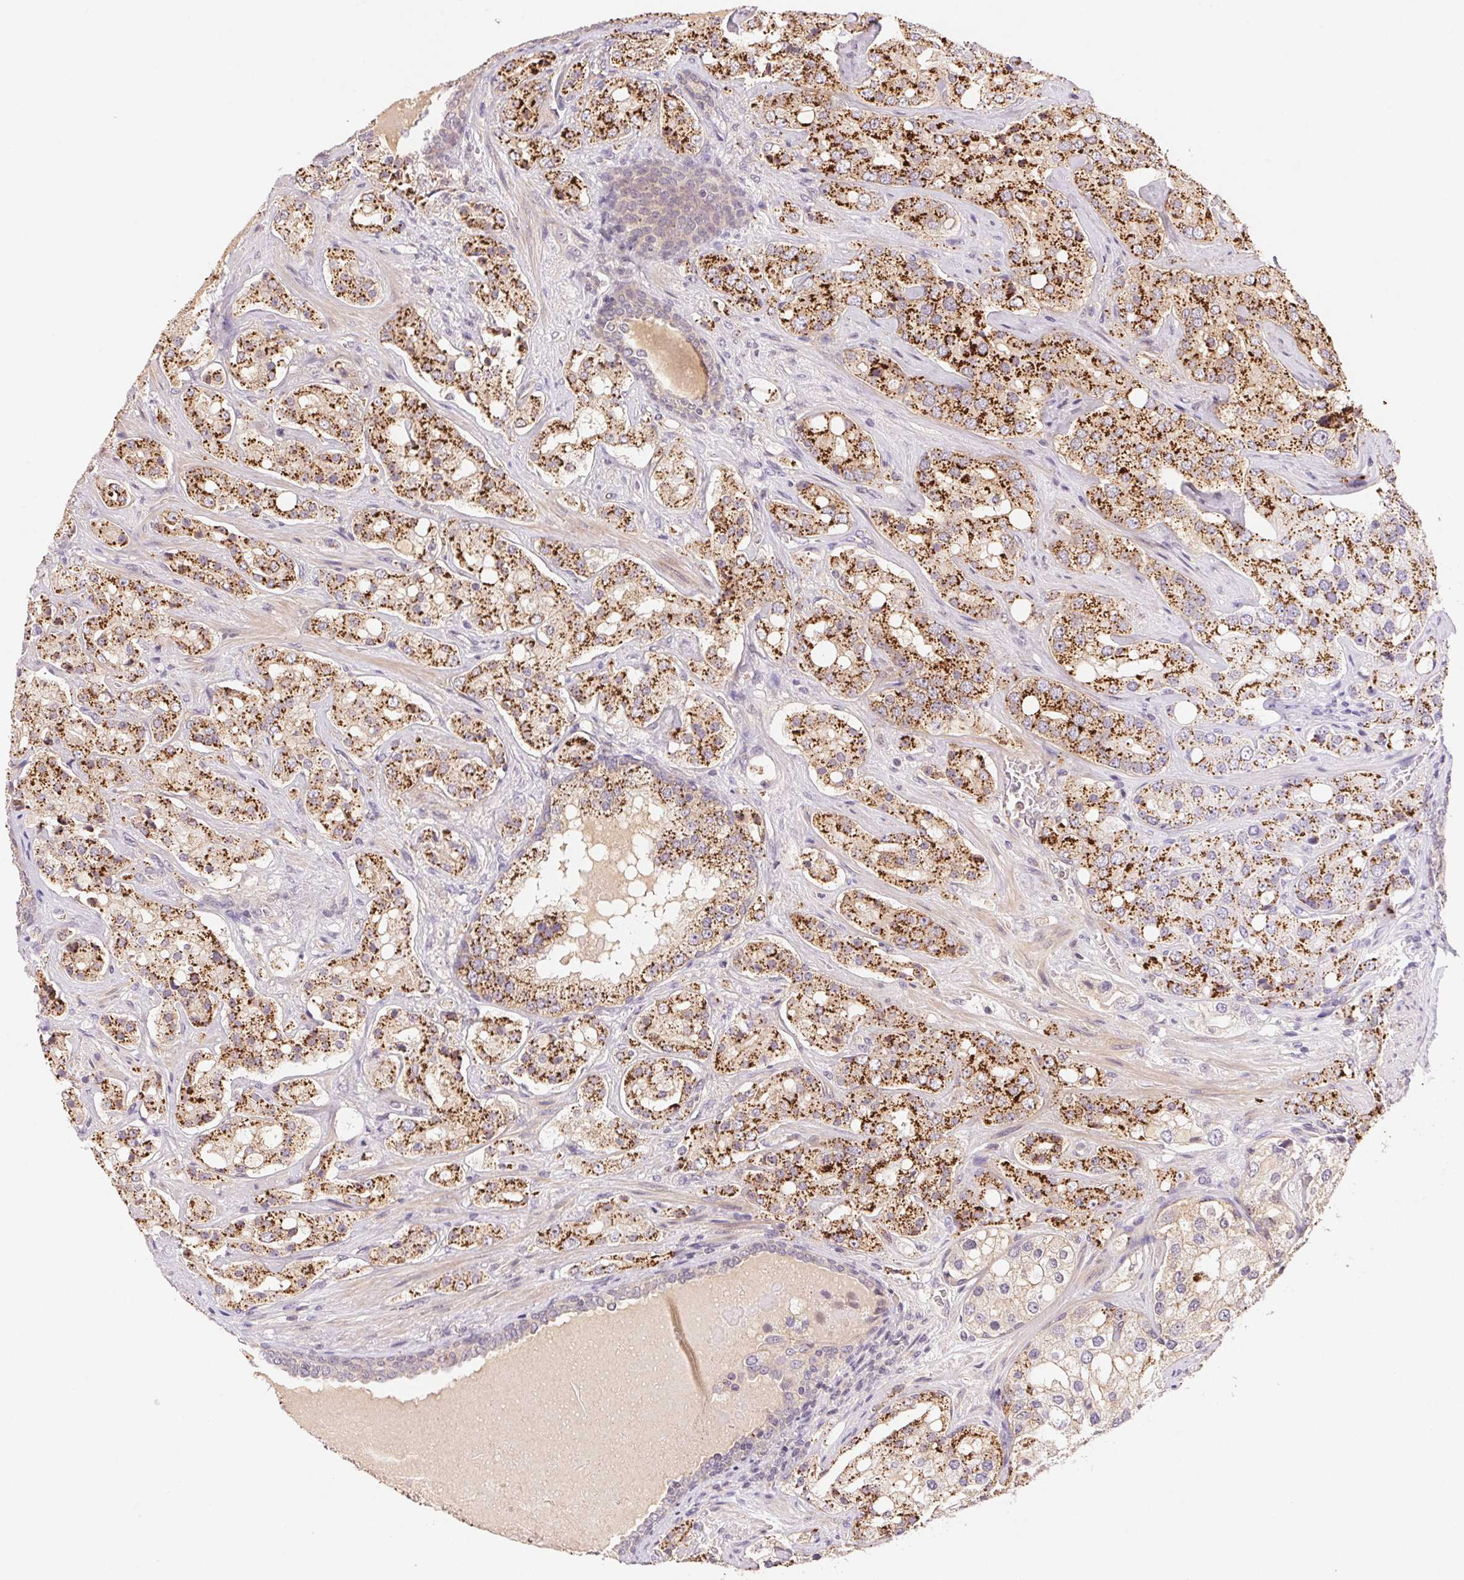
{"staining": {"intensity": "strong", "quantity": "25%-75%", "location": "cytoplasmic/membranous"}, "tissue": "prostate cancer", "cell_type": "Tumor cells", "image_type": "cancer", "snomed": [{"axis": "morphology", "description": "Adenocarcinoma, High grade"}, {"axis": "topography", "description": "Prostate"}], "caption": "Protein staining by immunohistochemistry reveals strong cytoplasmic/membranous staining in about 25%-75% of tumor cells in prostate cancer.", "gene": "BNIP5", "patient": {"sex": "male", "age": 67}}